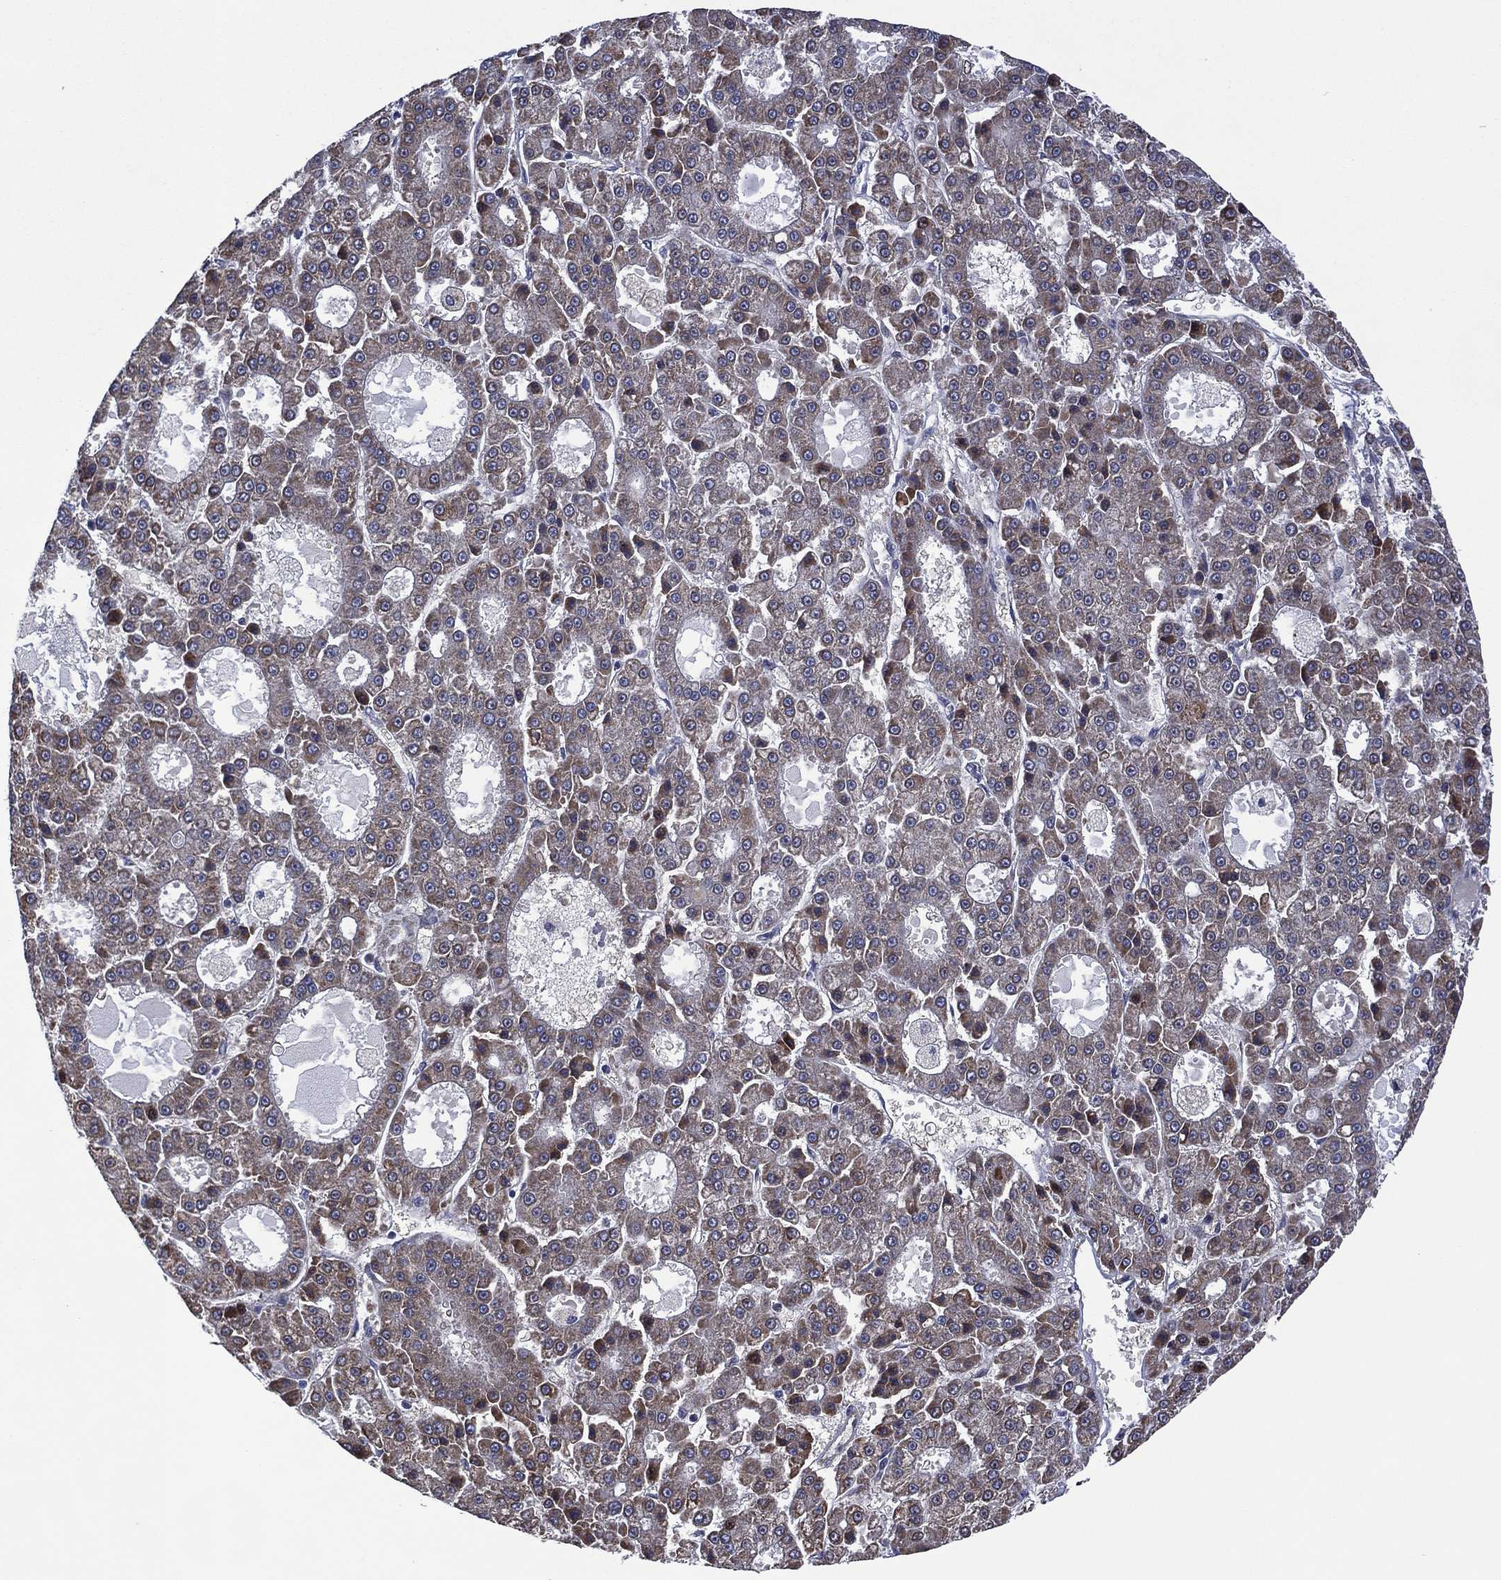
{"staining": {"intensity": "weak", "quantity": "25%-75%", "location": "cytoplasmic/membranous"}, "tissue": "liver cancer", "cell_type": "Tumor cells", "image_type": "cancer", "snomed": [{"axis": "morphology", "description": "Carcinoma, Hepatocellular, NOS"}, {"axis": "topography", "description": "Liver"}], "caption": "The histopathology image exhibits immunohistochemical staining of liver cancer (hepatocellular carcinoma). There is weak cytoplasmic/membranous expression is identified in about 25%-75% of tumor cells. (DAB (3,3'-diaminobenzidine) = brown stain, brightfield microscopy at high magnification).", "gene": "HTD2", "patient": {"sex": "male", "age": 70}}